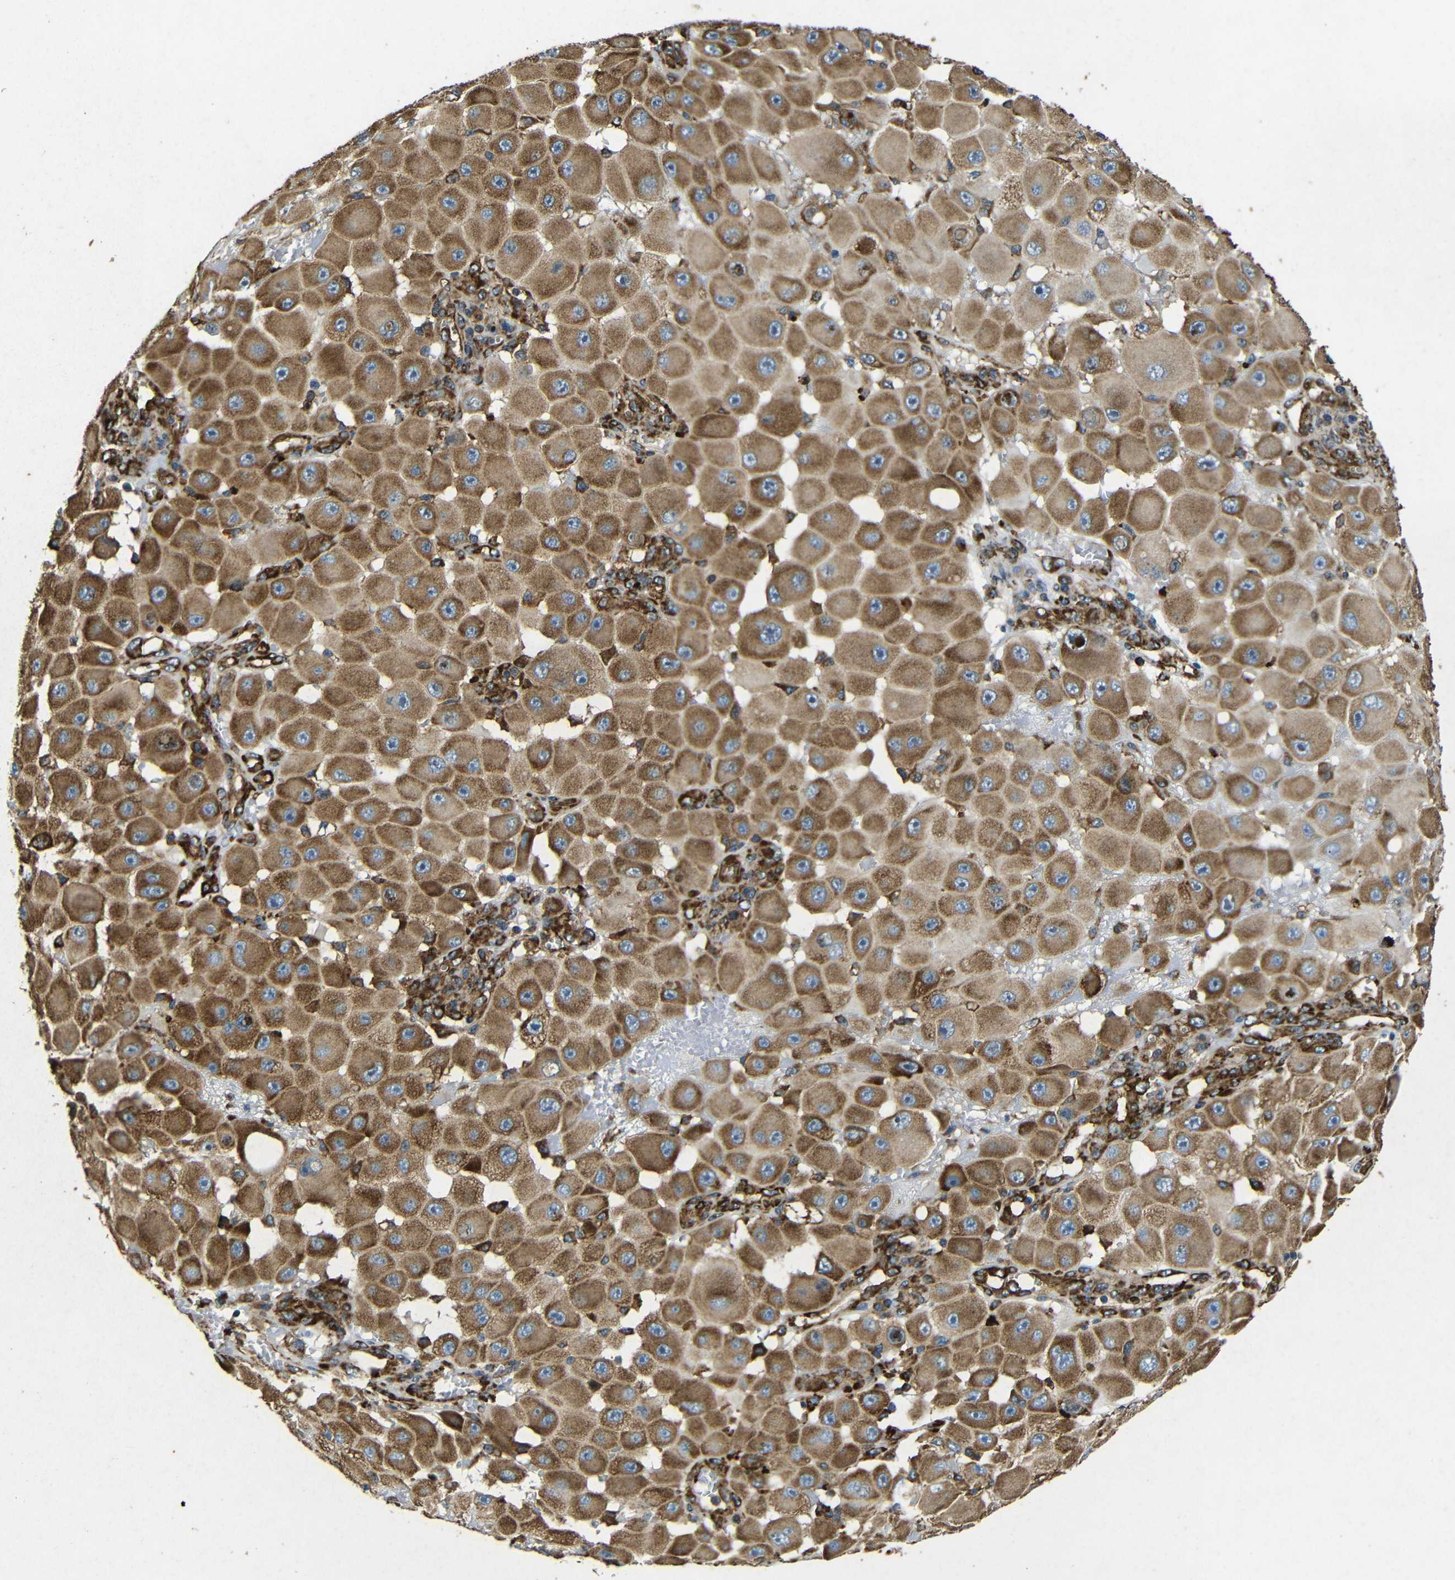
{"staining": {"intensity": "moderate", "quantity": ">75%", "location": "cytoplasmic/membranous"}, "tissue": "melanoma", "cell_type": "Tumor cells", "image_type": "cancer", "snomed": [{"axis": "morphology", "description": "Malignant melanoma, NOS"}, {"axis": "topography", "description": "Skin"}], "caption": "IHC (DAB) staining of human malignant melanoma reveals moderate cytoplasmic/membranous protein positivity in about >75% of tumor cells.", "gene": "BTF3", "patient": {"sex": "female", "age": 81}}